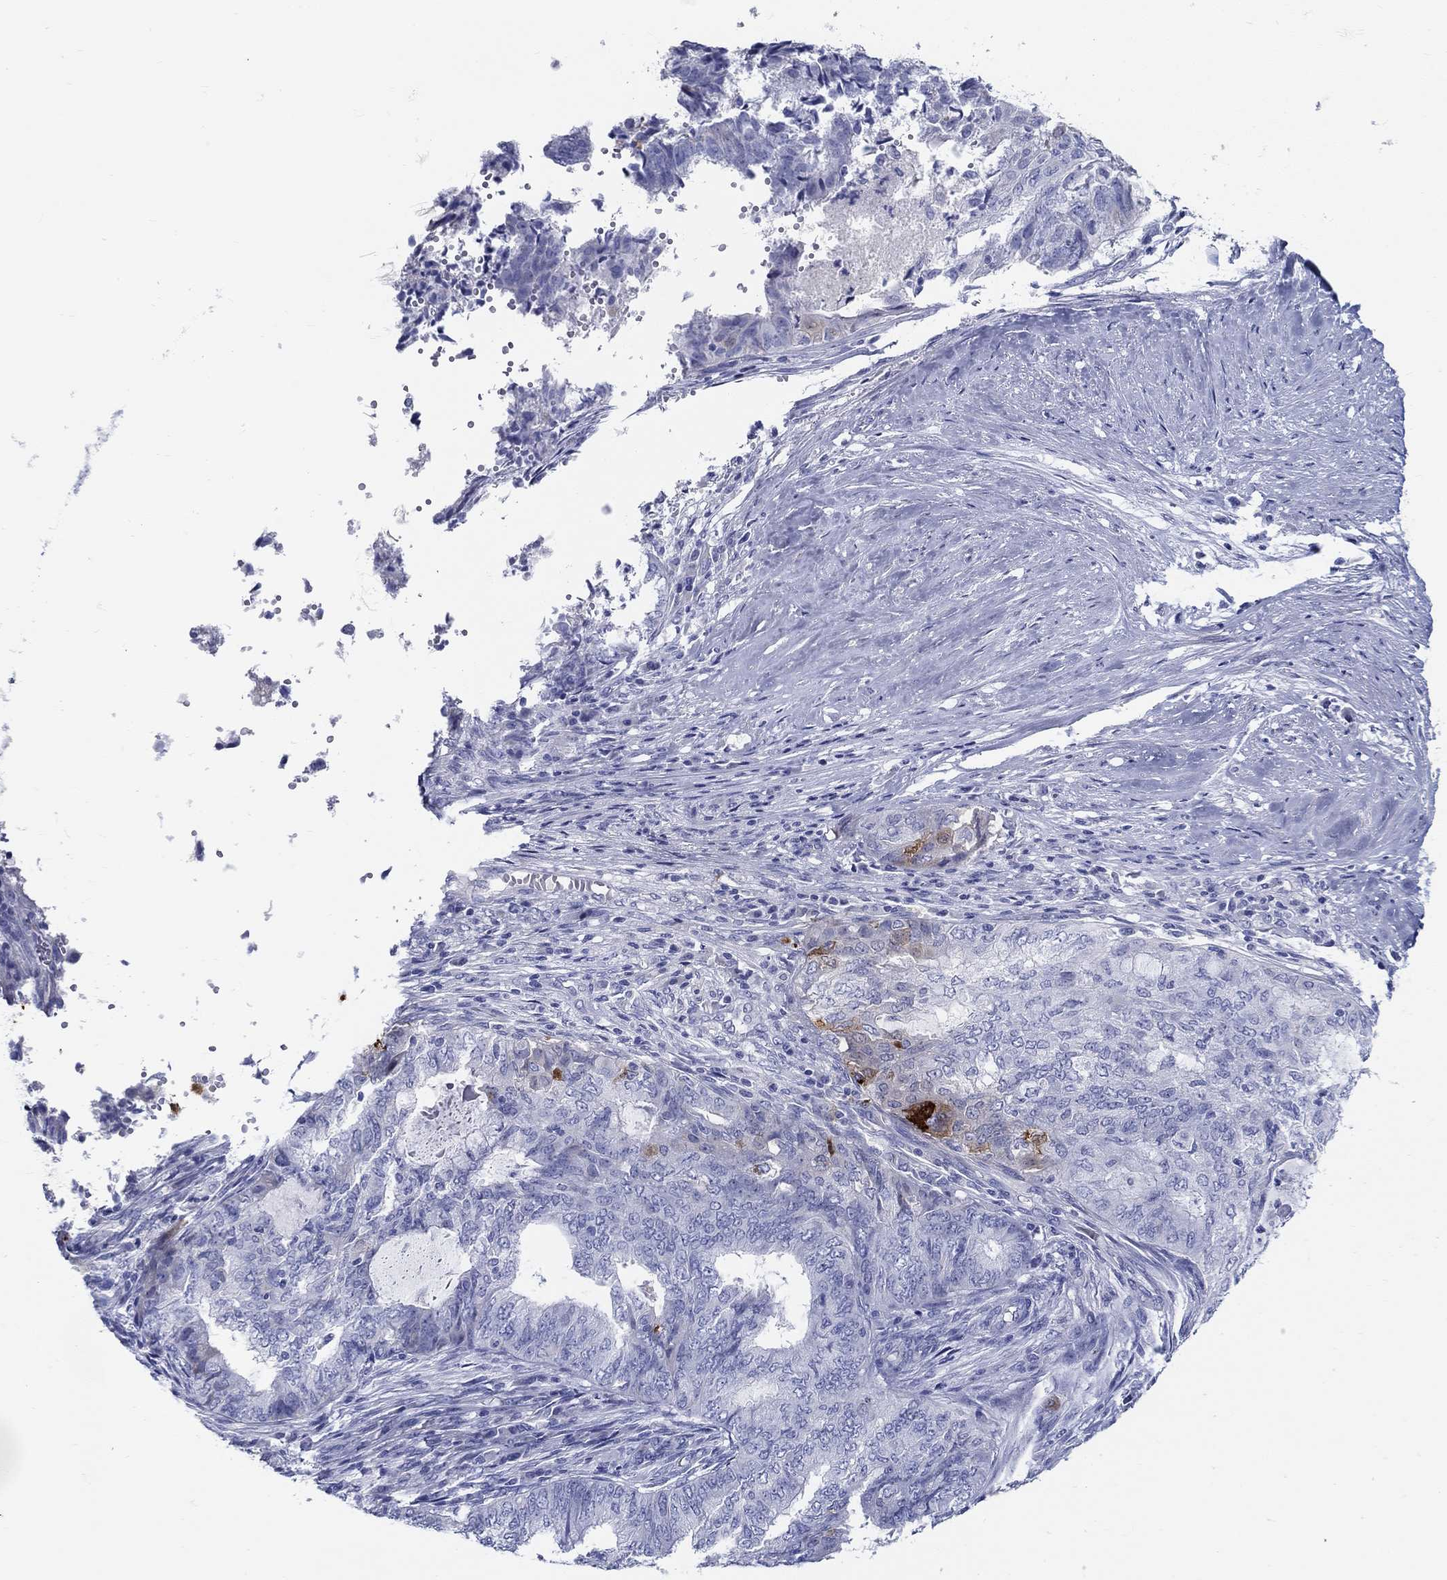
{"staining": {"intensity": "strong", "quantity": "<25%", "location": "cytoplasmic/membranous"}, "tissue": "endometrial cancer", "cell_type": "Tumor cells", "image_type": "cancer", "snomed": [{"axis": "morphology", "description": "Adenocarcinoma, NOS"}, {"axis": "topography", "description": "Endometrium"}], "caption": "Protein expression analysis of human endometrial cancer (adenocarcinoma) reveals strong cytoplasmic/membranous positivity in about <25% of tumor cells.", "gene": "CRYGS", "patient": {"sex": "female", "age": 62}}